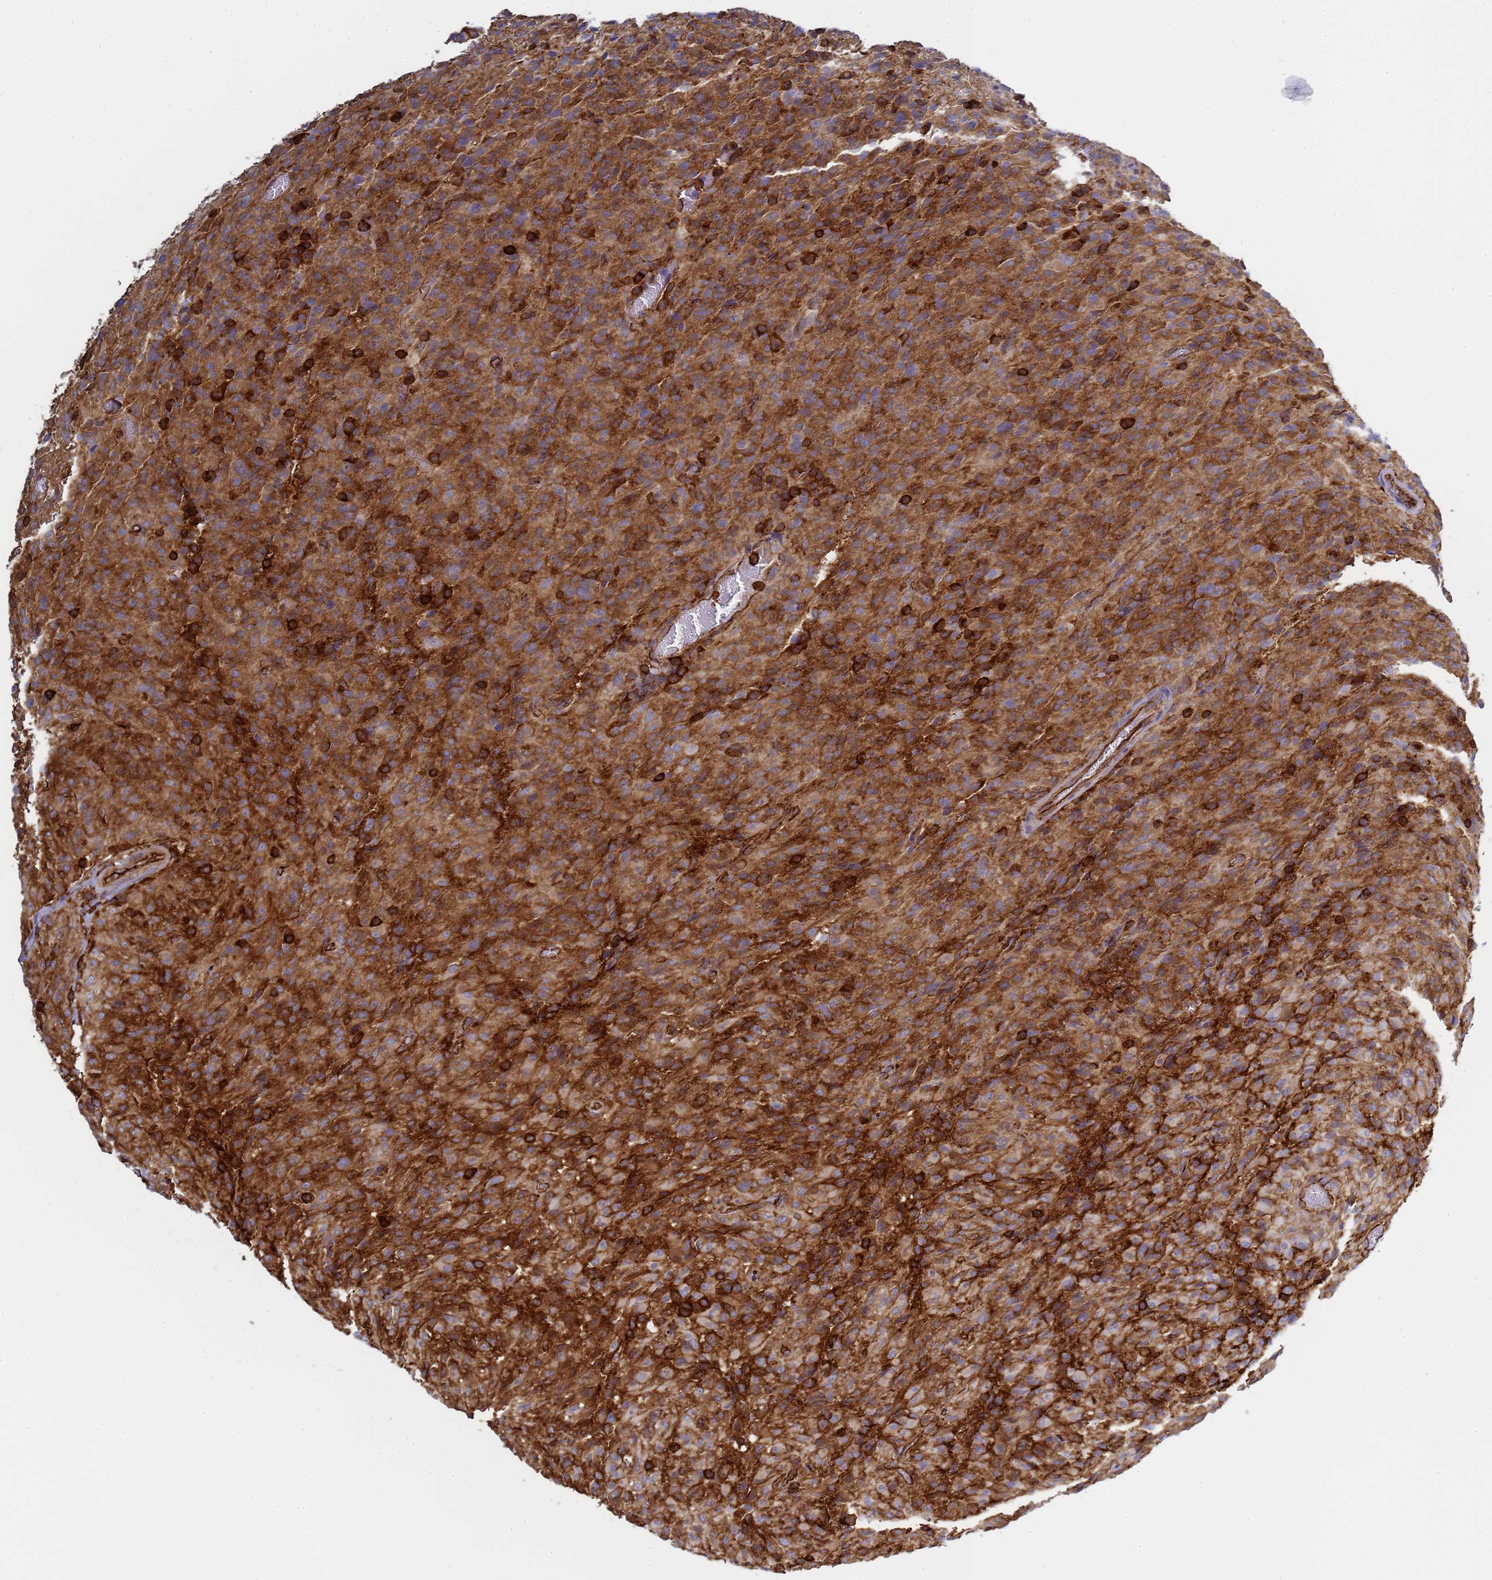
{"staining": {"intensity": "moderate", "quantity": "25%-75%", "location": "cytoplasmic/membranous"}, "tissue": "glioma", "cell_type": "Tumor cells", "image_type": "cancer", "snomed": [{"axis": "morphology", "description": "Glioma, malignant, High grade"}, {"axis": "topography", "description": "Brain"}], "caption": "Tumor cells reveal medium levels of moderate cytoplasmic/membranous positivity in approximately 25%-75% of cells in glioma.", "gene": "ZBTB8OS", "patient": {"sex": "female", "age": 57}}